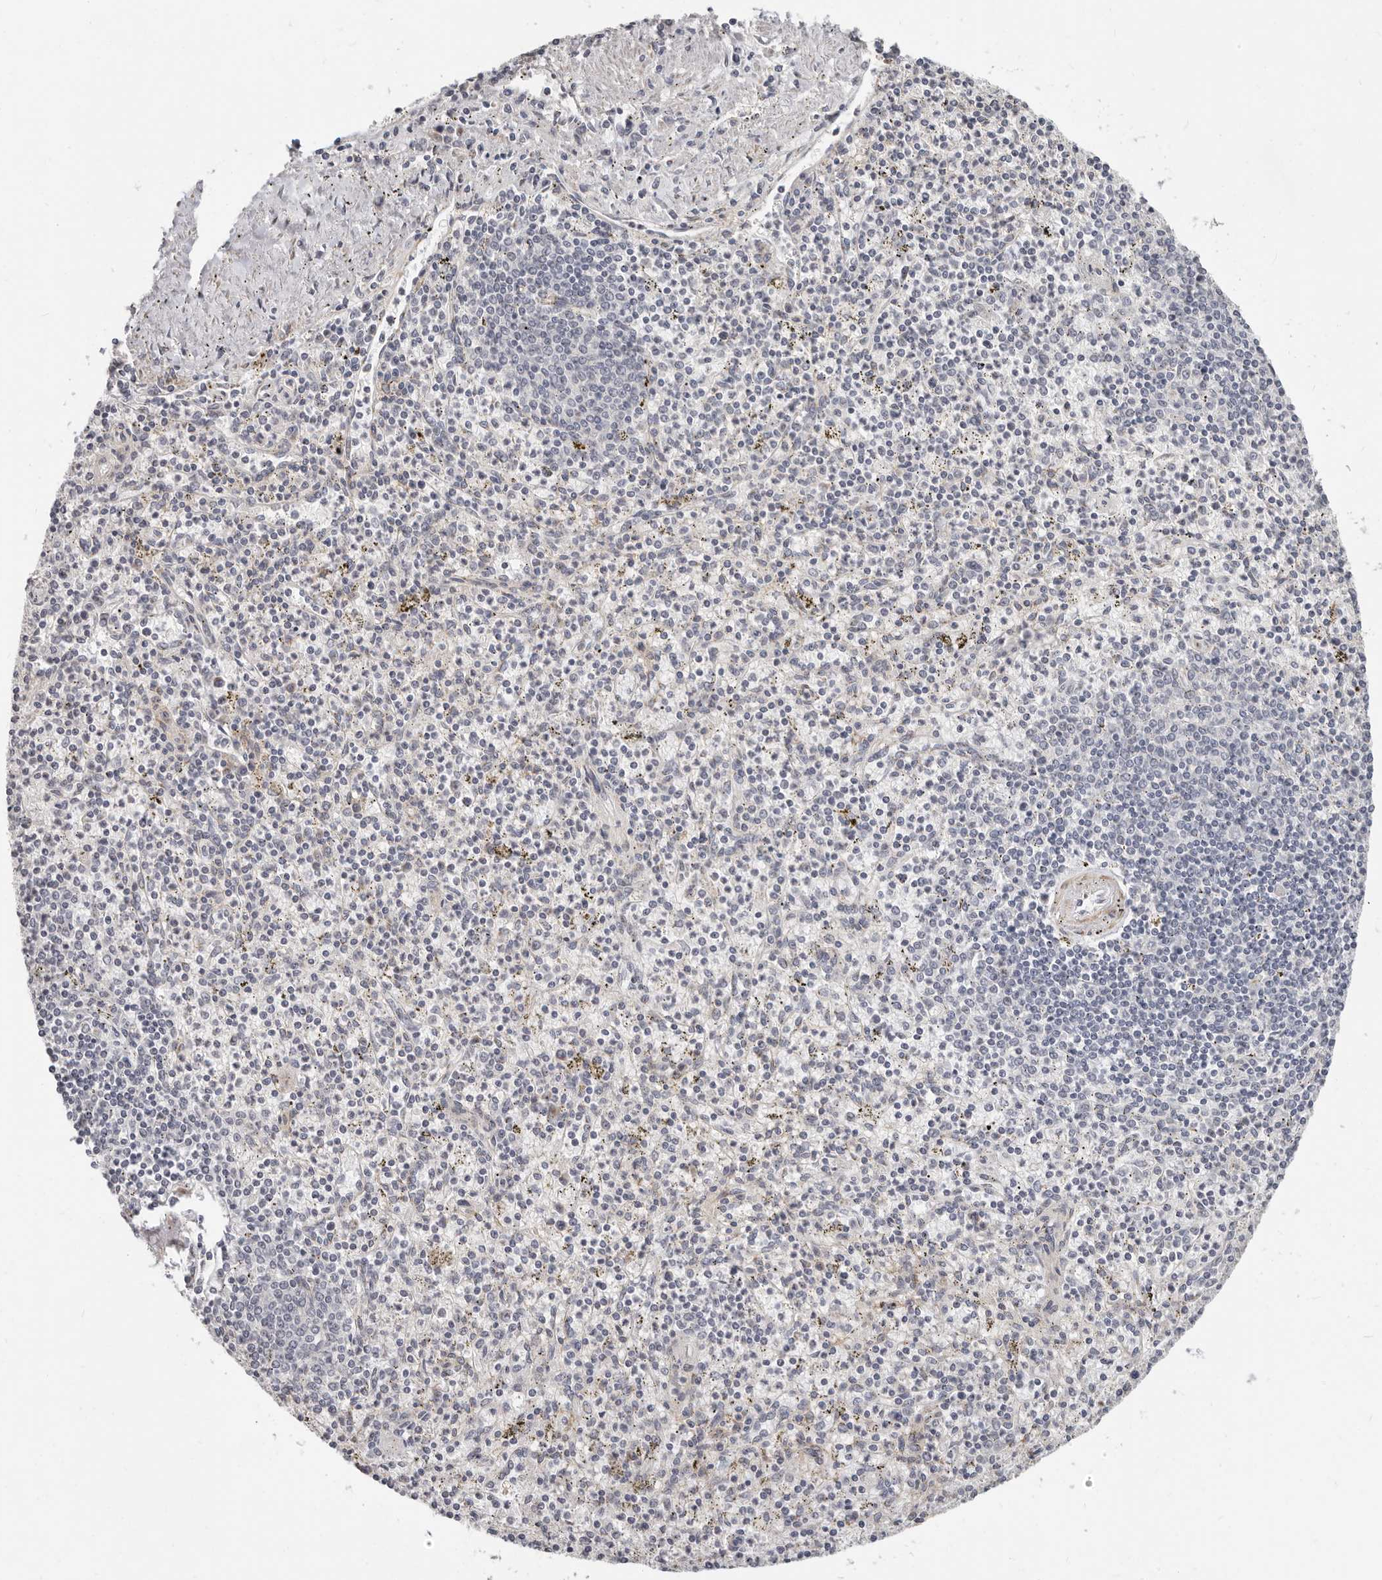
{"staining": {"intensity": "weak", "quantity": "25%-75%", "location": "cytoplasmic/membranous"}, "tissue": "spleen", "cell_type": "Cells in red pulp", "image_type": "normal", "snomed": [{"axis": "morphology", "description": "Normal tissue, NOS"}, {"axis": "topography", "description": "Spleen"}], "caption": "Human spleen stained with a brown dye reveals weak cytoplasmic/membranous positive staining in about 25%-75% of cells in red pulp.", "gene": "RABAC1", "patient": {"sex": "male", "age": 72}}